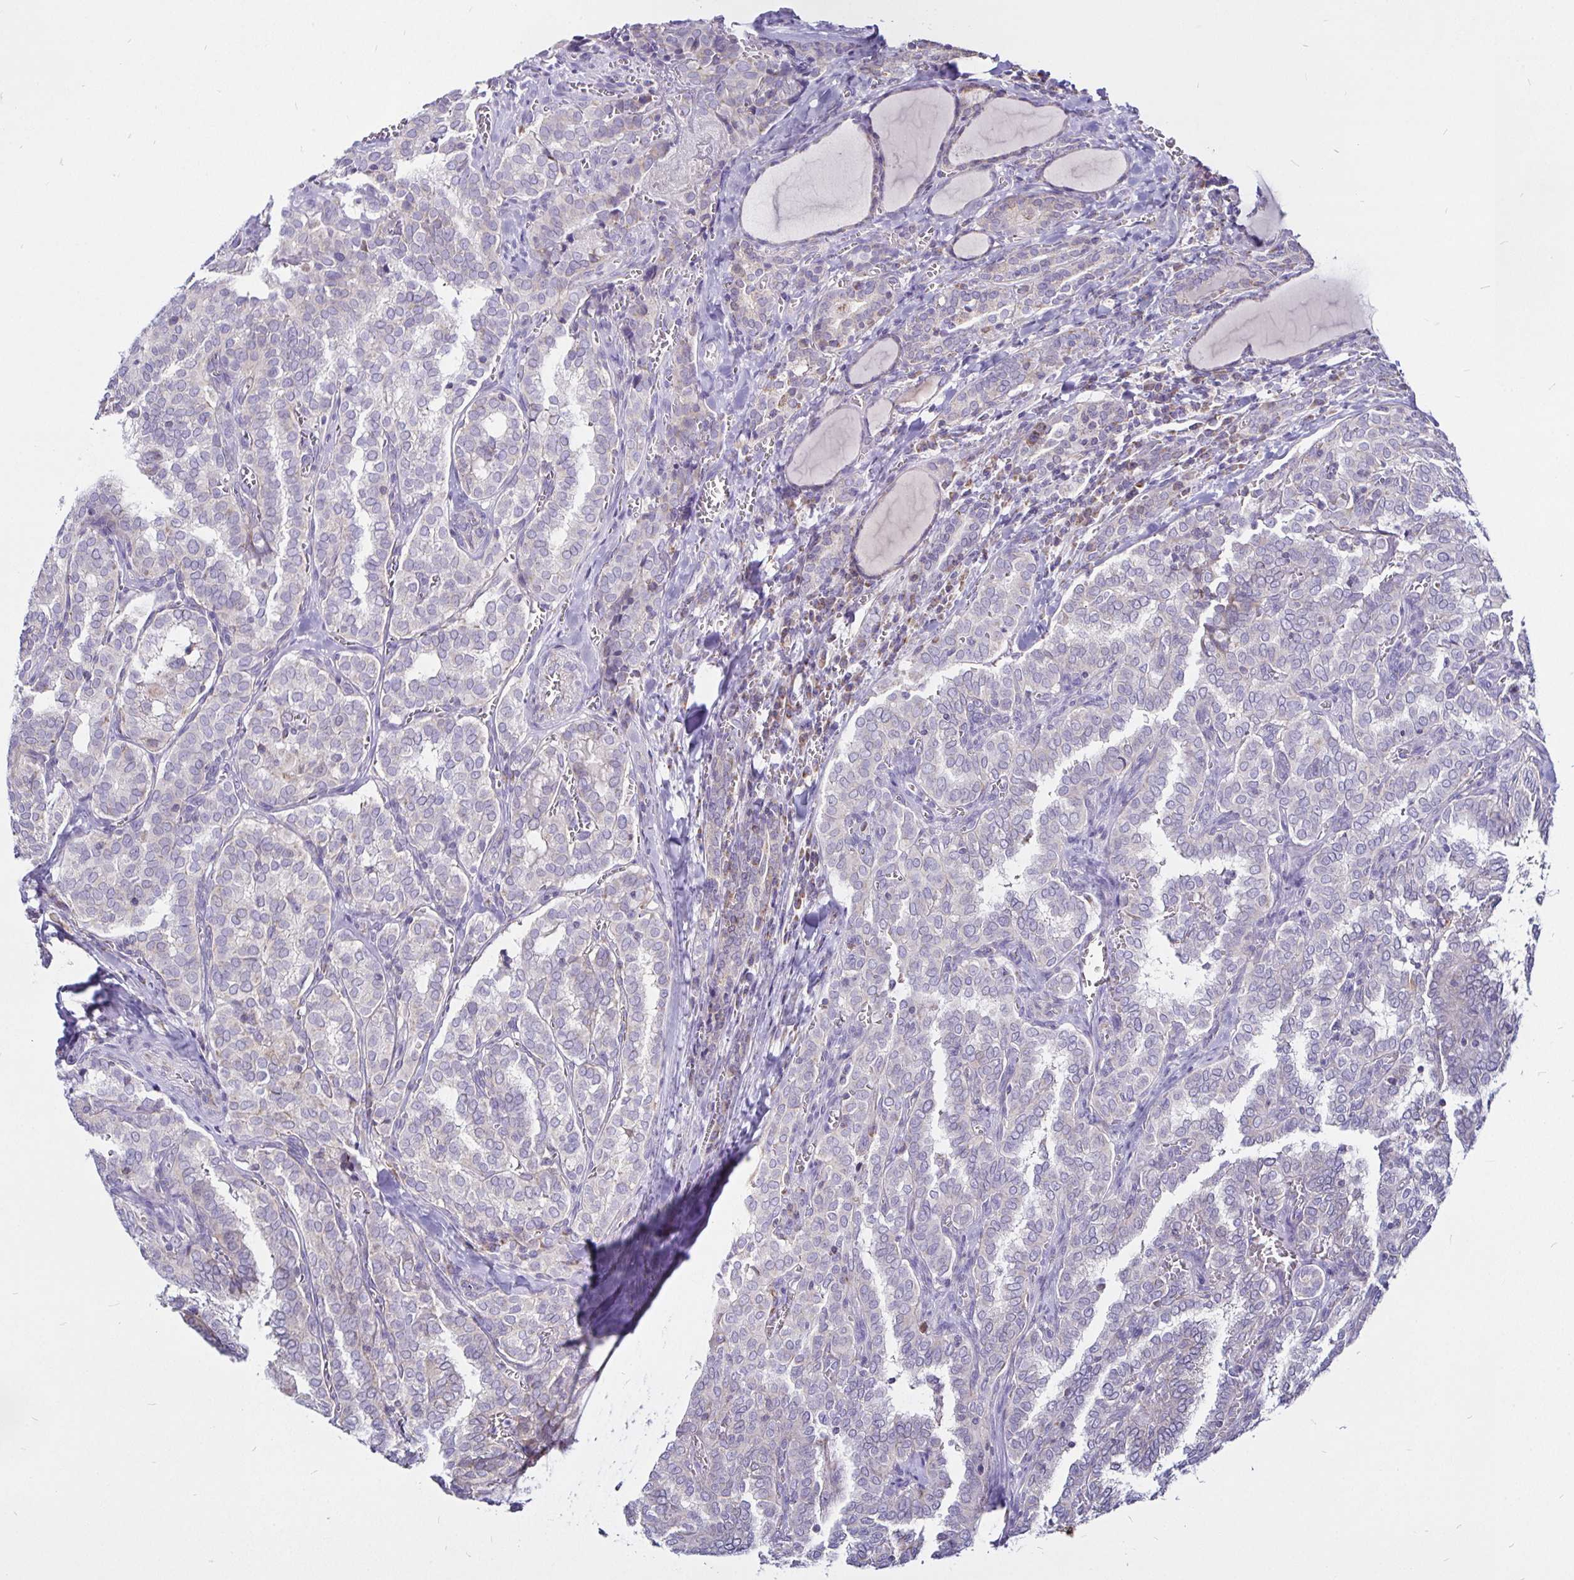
{"staining": {"intensity": "negative", "quantity": "none", "location": "none"}, "tissue": "thyroid cancer", "cell_type": "Tumor cells", "image_type": "cancer", "snomed": [{"axis": "morphology", "description": "Papillary adenocarcinoma, NOS"}, {"axis": "topography", "description": "Thyroid gland"}], "caption": "IHC image of thyroid cancer stained for a protein (brown), which demonstrates no positivity in tumor cells.", "gene": "PGAM2", "patient": {"sex": "female", "age": 30}}